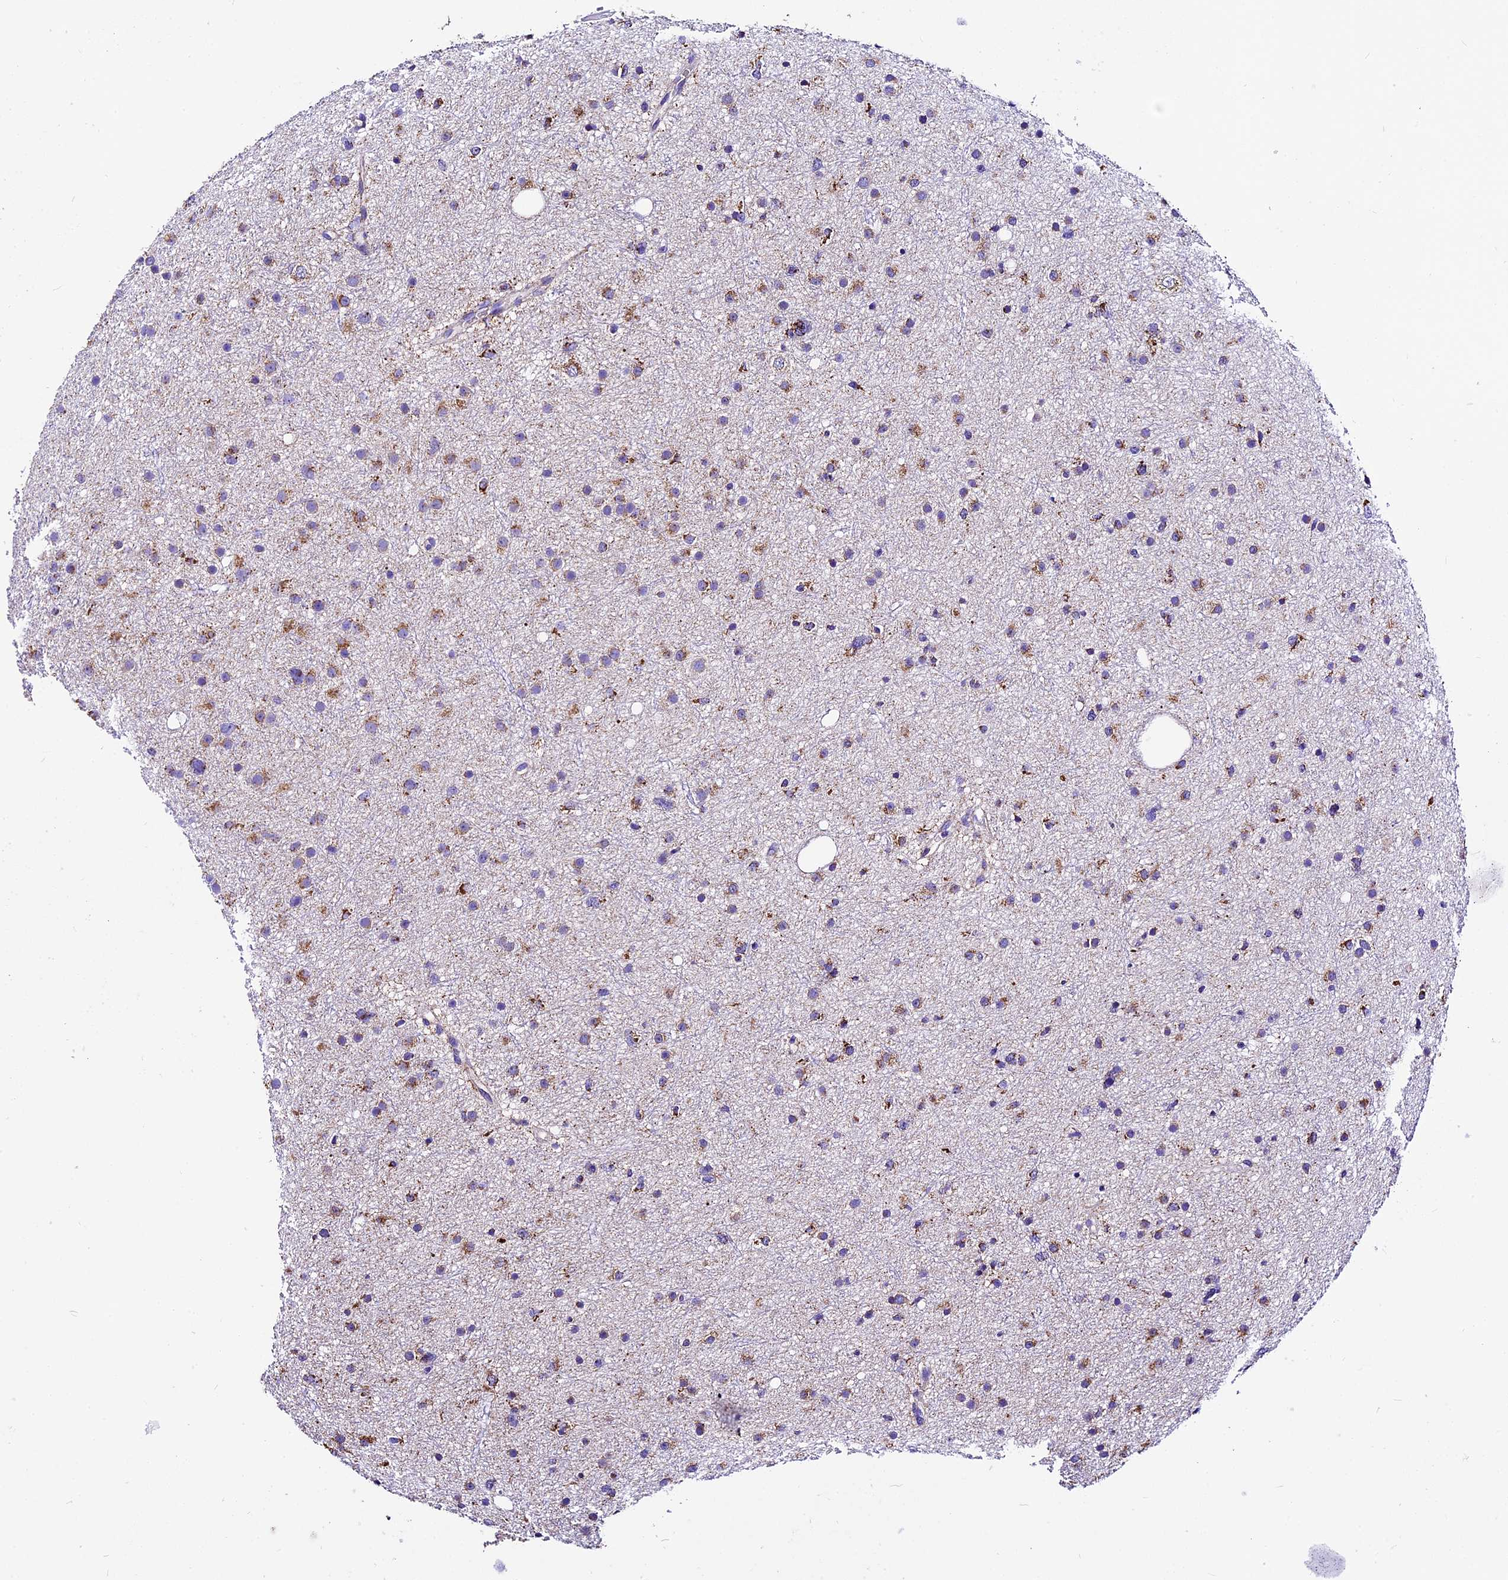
{"staining": {"intensity": "weak", "quantity": ">75%", "location": "cytoplasmic/membranous"}, "tissue": "glioma", "cell_type": "Tumor cells", "image_type": "cancer", "snomed": [{"axis": "morphology", "description": "Glioma, malignant, Low grade"}, {"axis": "topography", "description": "Cerebral cortex"}], "caption": "A brown stain labels weak cytoplasmic/membranous staining of a protein in human low-grade glioma (malignant) tumor cells. (Stains: DAB (3,3'-diaminobenzidine) in brown, nuclei in blue, Microscopy: brightfield microscopy at high magnification).", "gene": "DCAF5", "patient": {"sex": "female", "age": 39}}